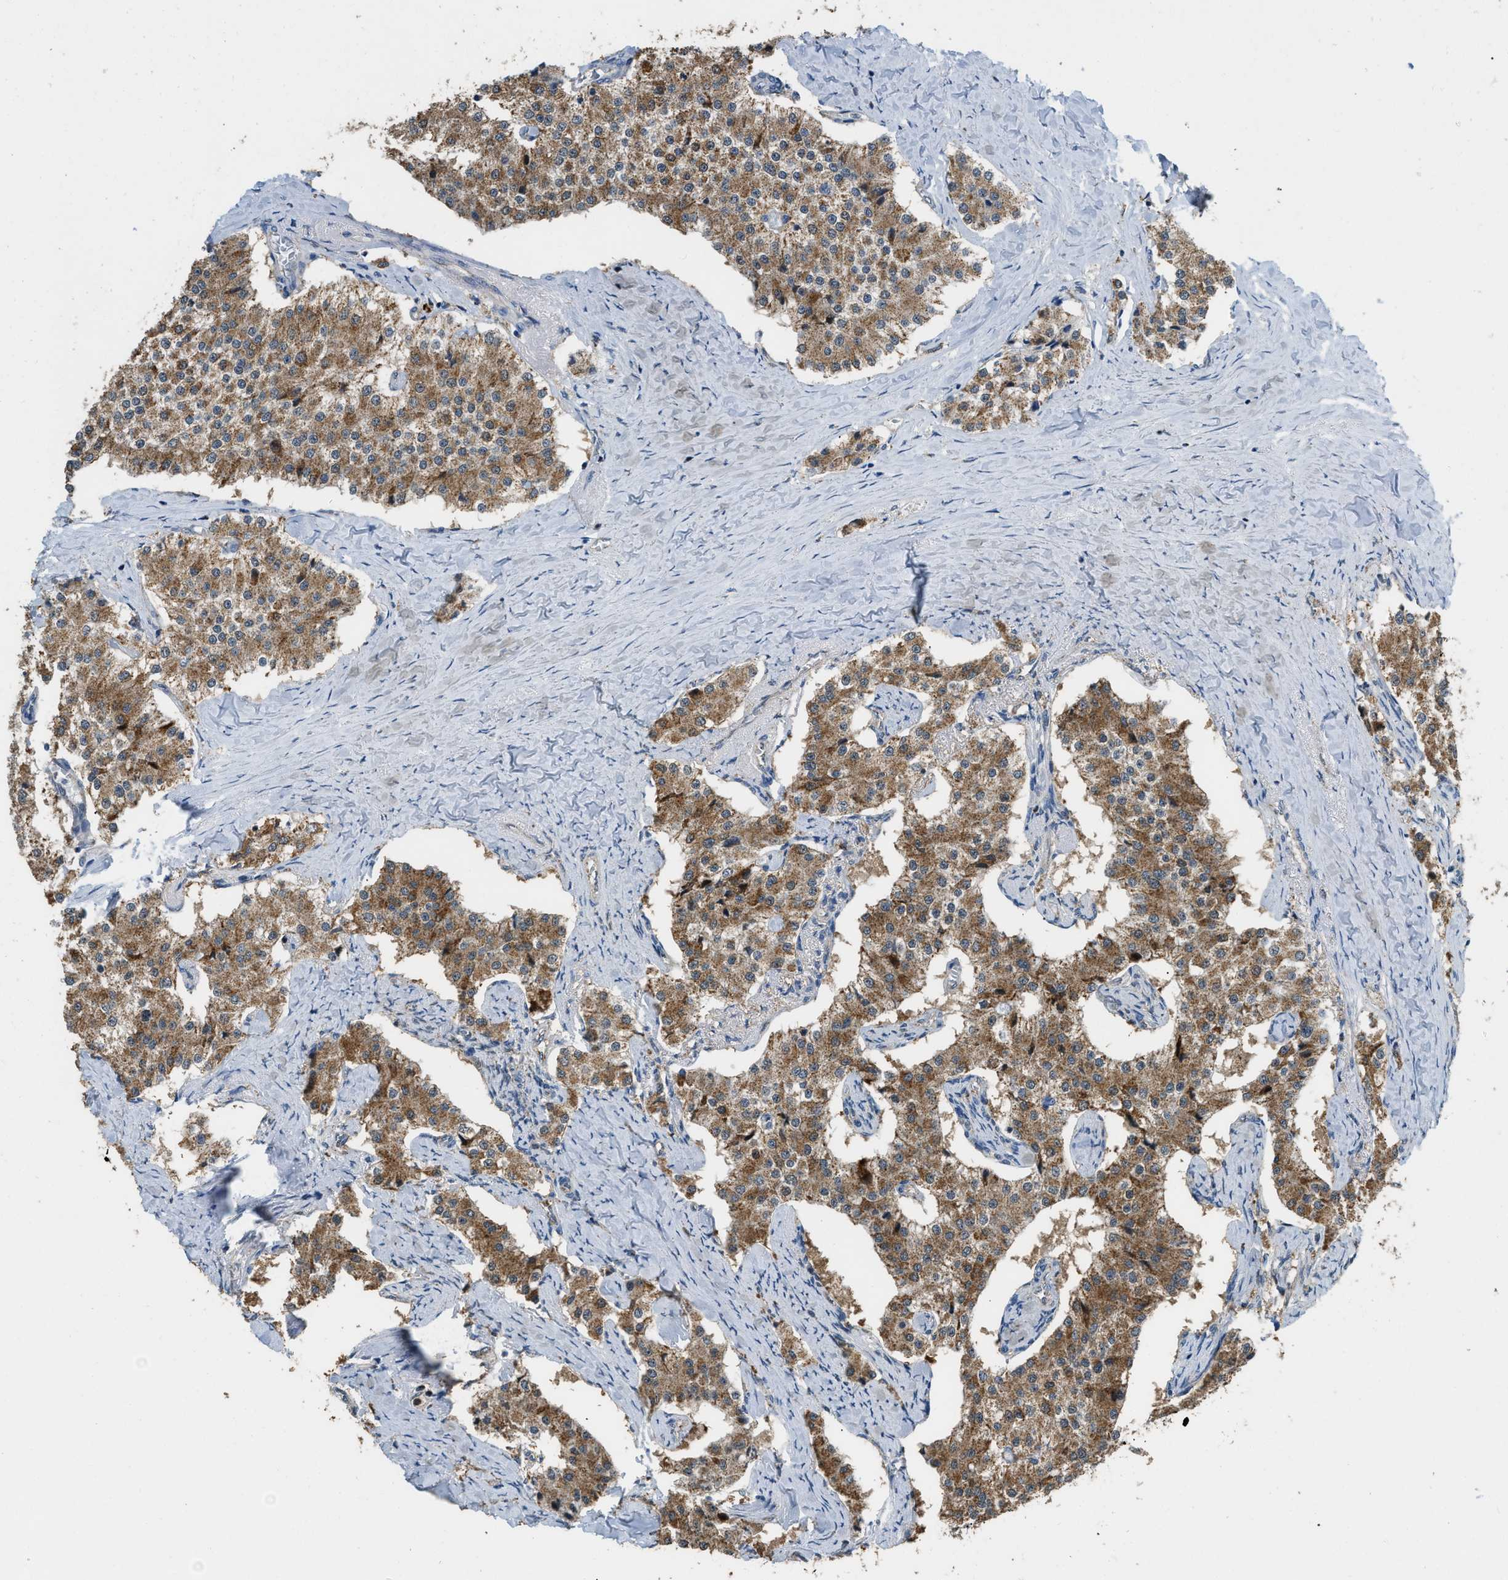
{"staining": {"intensity": "moderate", "quantity": ">75%", "location": "cytoplasmic/membranous"}, "tissue": "carcinoid", "cell_type": "Tumor cells", "image_type": "cancer", "snomed": [{"axis": "morphology", "description": "Carcinoid, malignant, NOS"}, {"axis": "topography", "description": "Colon"}], "caption": "Moderate cytoplasmic/membranous positivity is appreciated in approximately >75% of tumor cells in carcinoid.", "gene": "ETFB", "patient": {"sex": "female", "age": 52}}